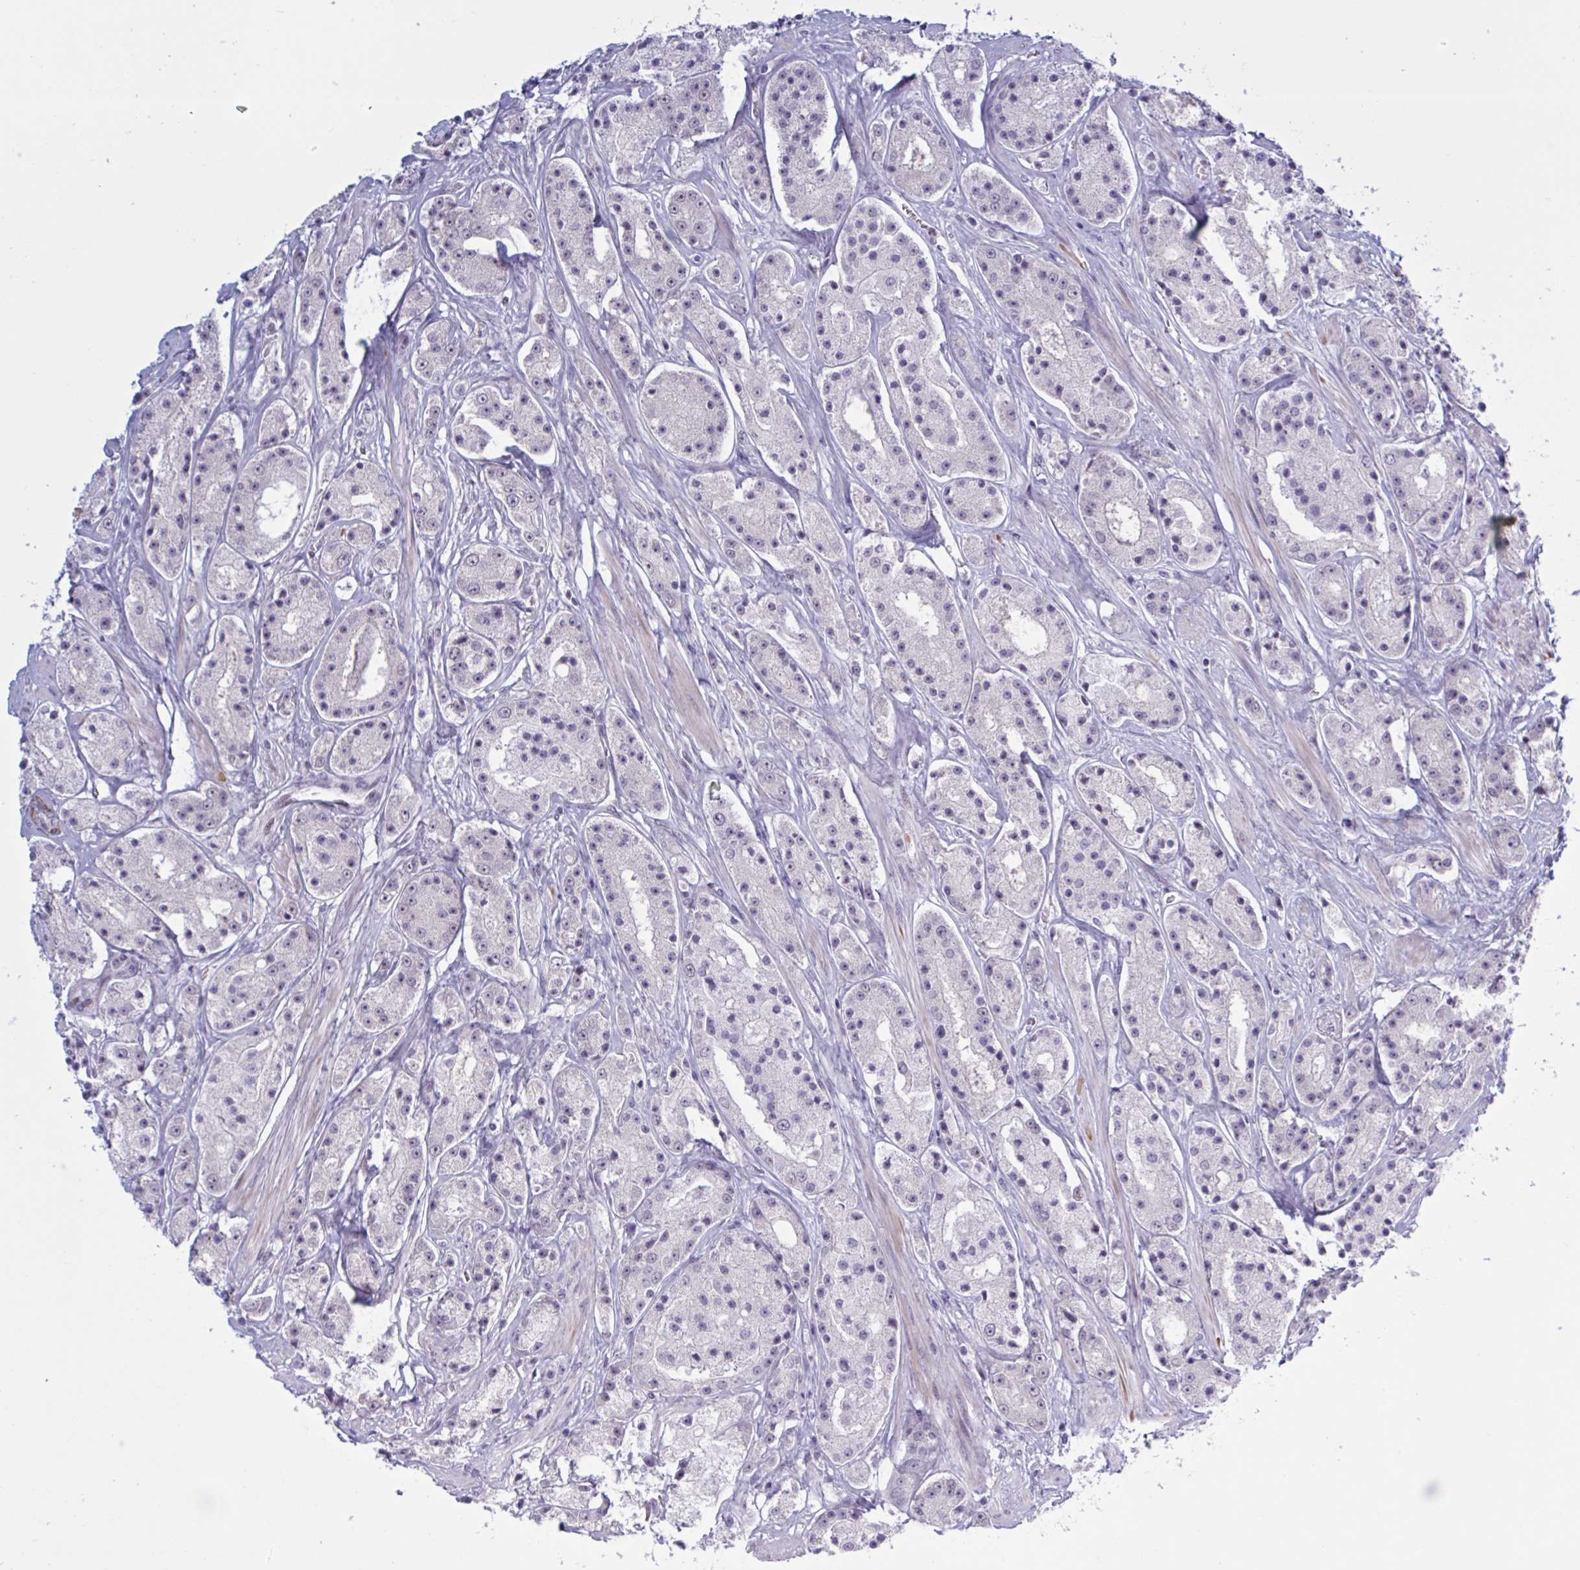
{"staining": {"intensity": "negative", "quantity": "none", "location": "none"}, "tissue": "prostate cancer", "cell_type": "Tumor cells", "image_type": "cancer", "snomed": [{"axis": "morphology", "description": "Adenocarcinoma, High grade"}, {"axis": "topography", "description": "Prostate"}], "caption": "DAB (3,3'-diaminobenzidine) immunohistochemical staining of prostate cancer (high-grade adenocarcinoma) exhibits no significant expression in tumor cells.", "gene": "PRMT6", "patient": {"sex": "male", "age": 67}}